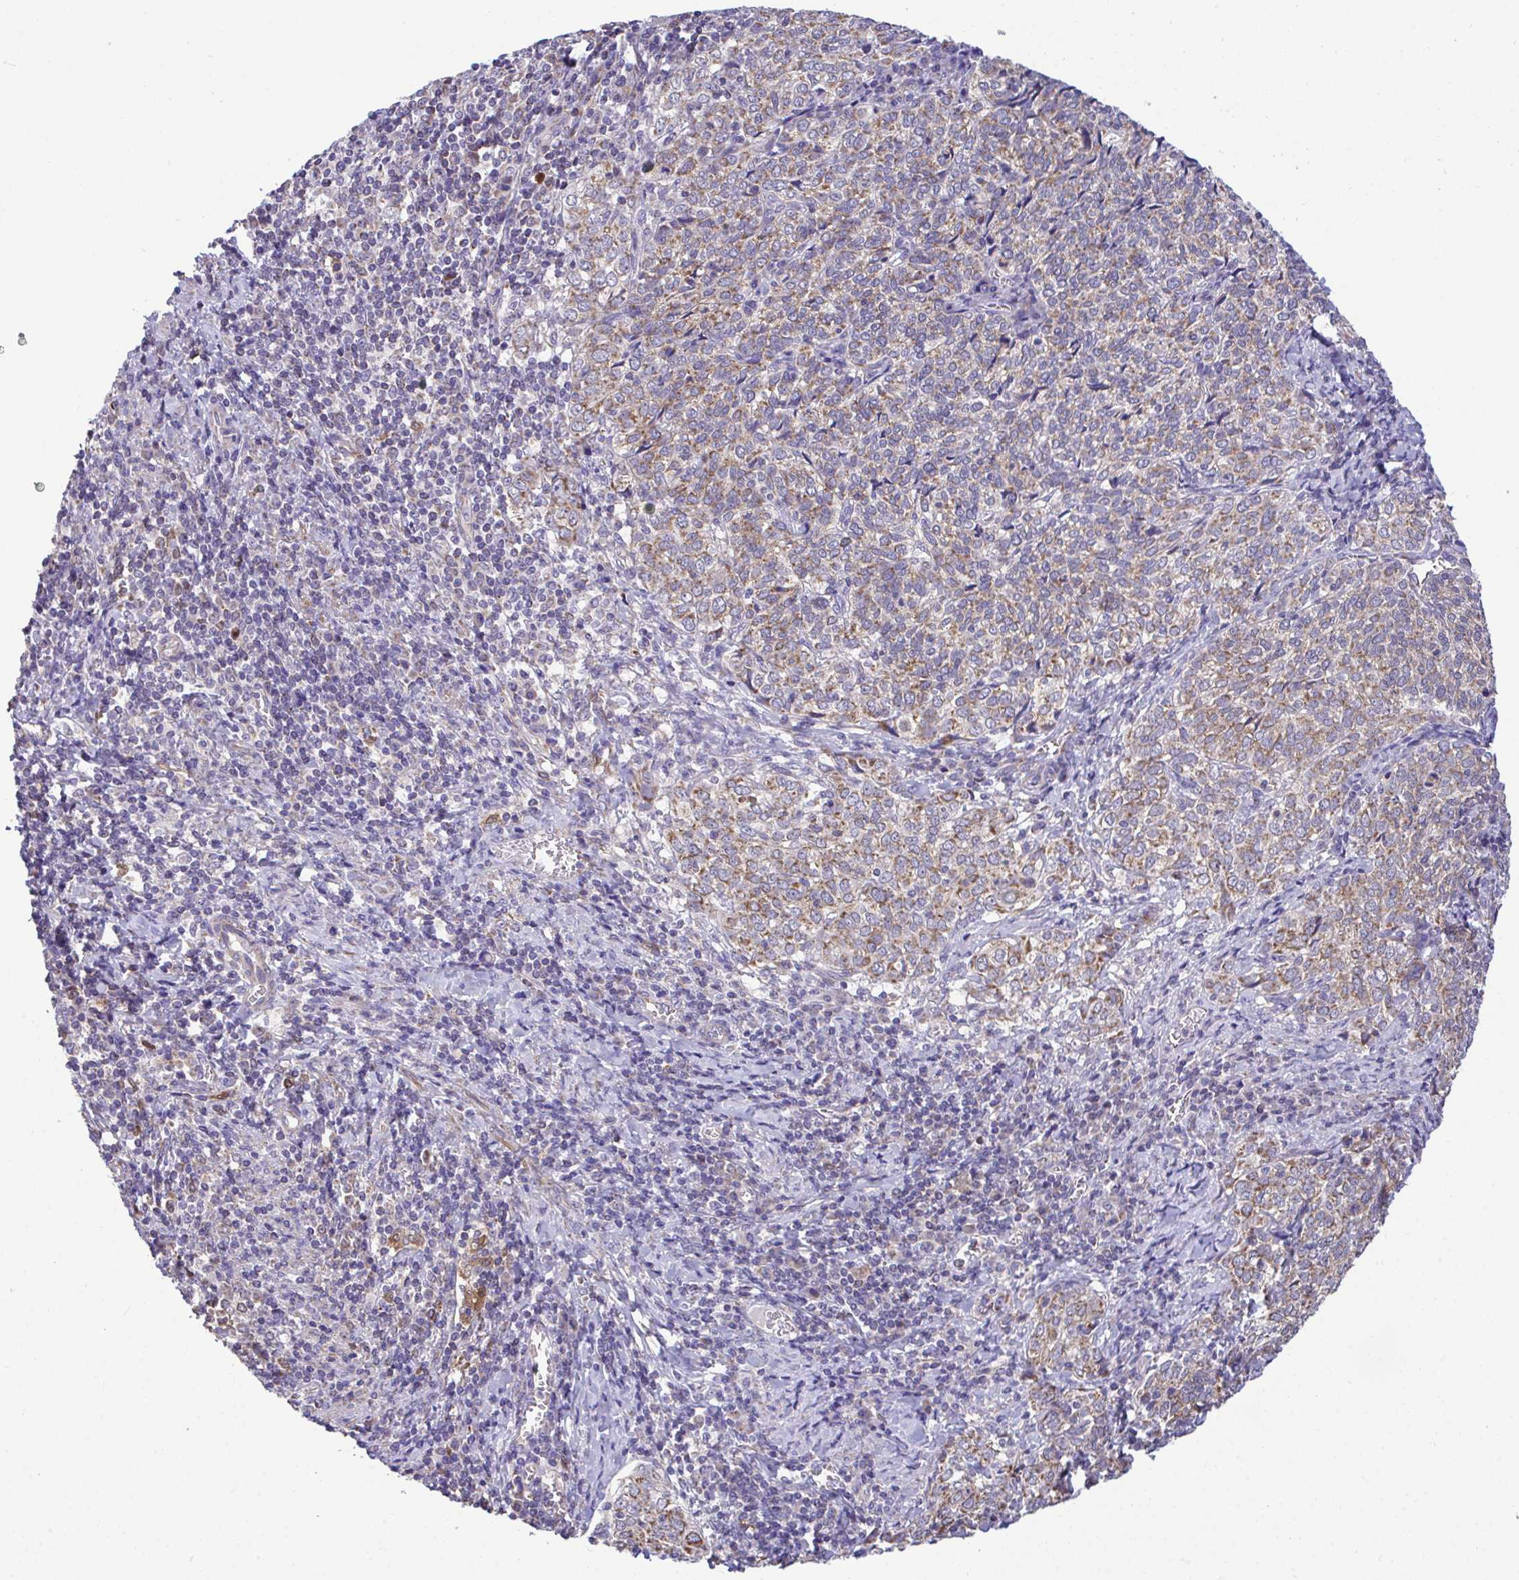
{"staining": {"intensity": "moderate", "quantity": ">75%", "location": "cytoplasmic/membranous"}, "tissue": "cervical cancer", "cell_type": "Tumor cells", "image_type": "cancer", "snomed": [{"axis": "morphology", "description": "Normal tissue, NOS"}, {"axis": "morphology", "description": "Squamous cell carcinoma, NOS"}, {"axis": "topography", "description": "Vagina"}, {"axis": "topography", "description": "Cervix"}], "caption": "Moderate cytoplasmic/membranous staining is present in approximately >75% of tumor cells in cervical squamous cell carcinoma.", "gene": "SARS2", "patient": {"sex": "female", "age": 45}}